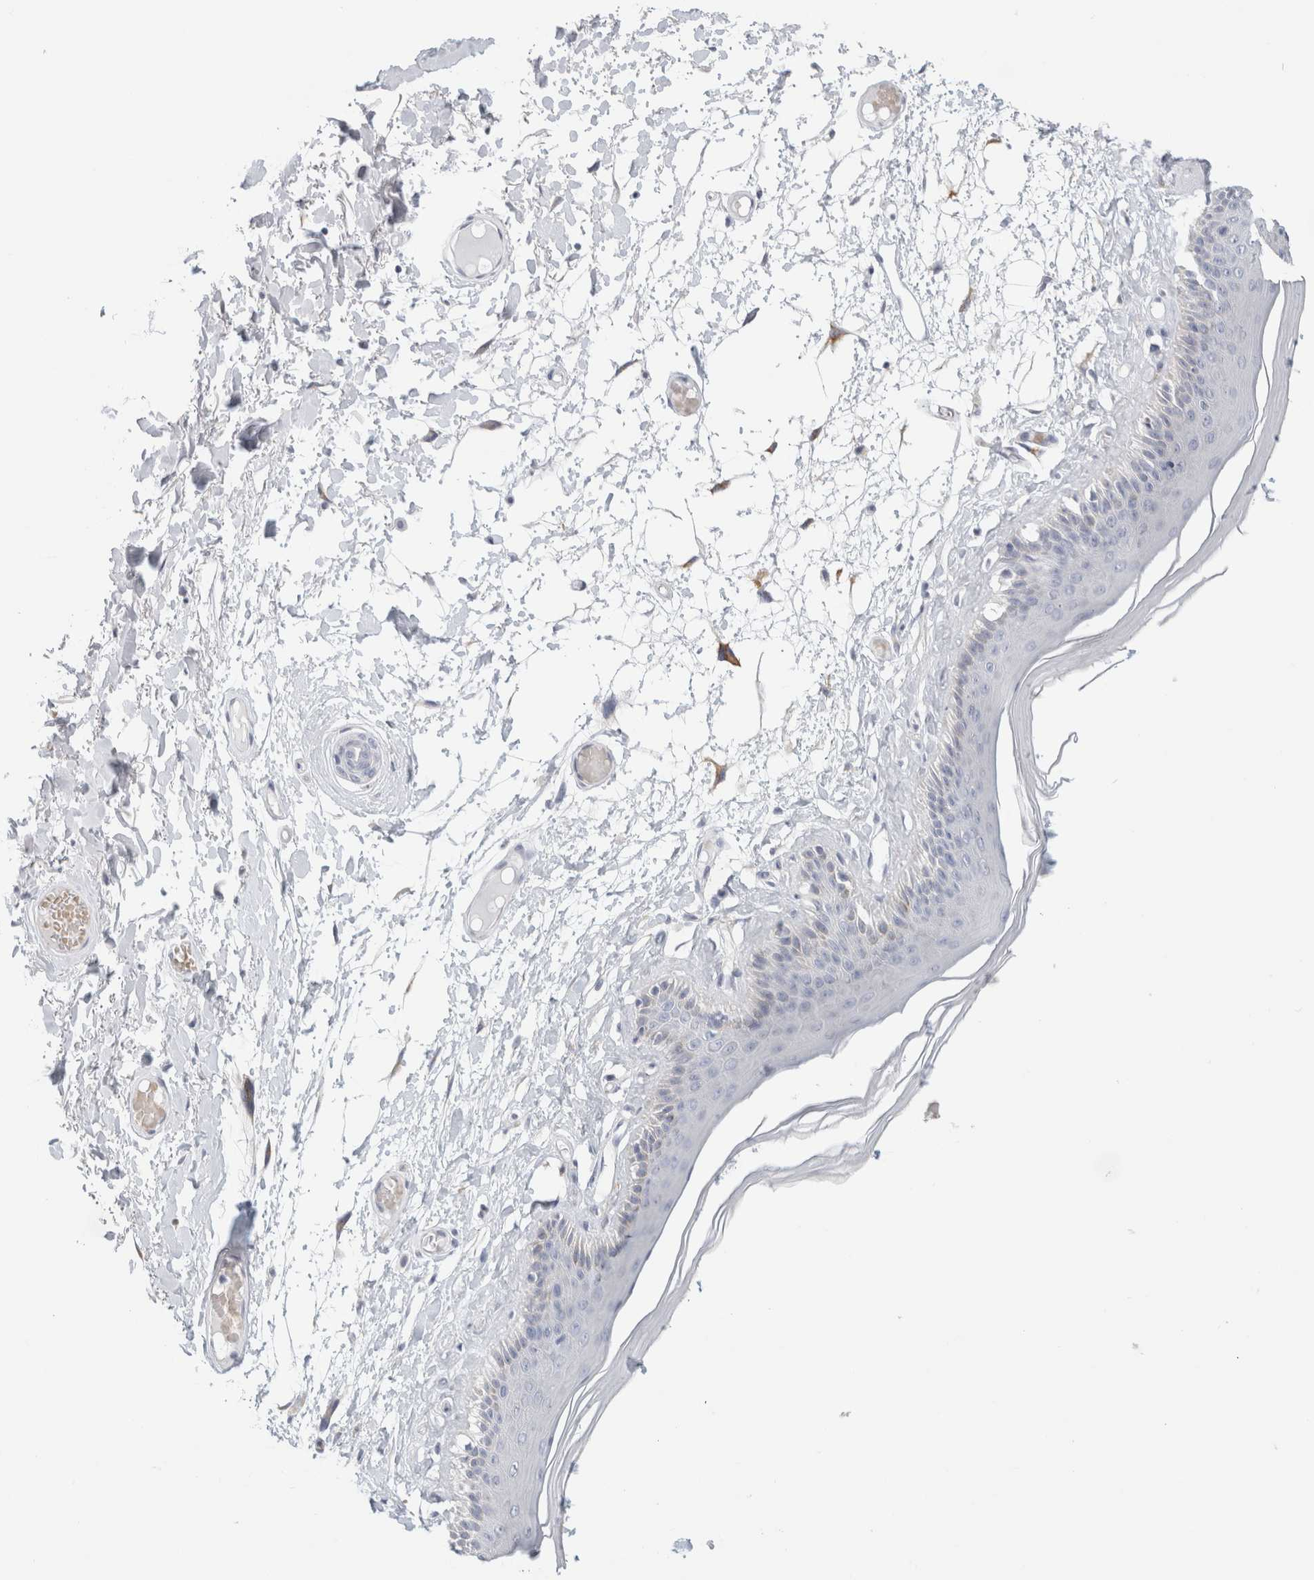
{"staining": {"intensity": "negative", "quantity": "none", "location": "none"}, "tissue": "skin", "cell_type": "Epidermal cells", "image_type": "normal", "snomed": [{"axis": "morphology", "description": "Normal tissue, NOS"}, {"axis": "topography", "description": "Vulva"}], "caption": "A high-resolution micrograph shows immunohistochemistry (IHC) staining of benign skin, which demonstrates no significant positivity in epidermal cells. (DAB (3,3'-diaminobenzidine) IHC visualized using brightfield microscopy, high magnification).", "gene": "RTN4", "patient": {"sex": "female", "age": 73}}